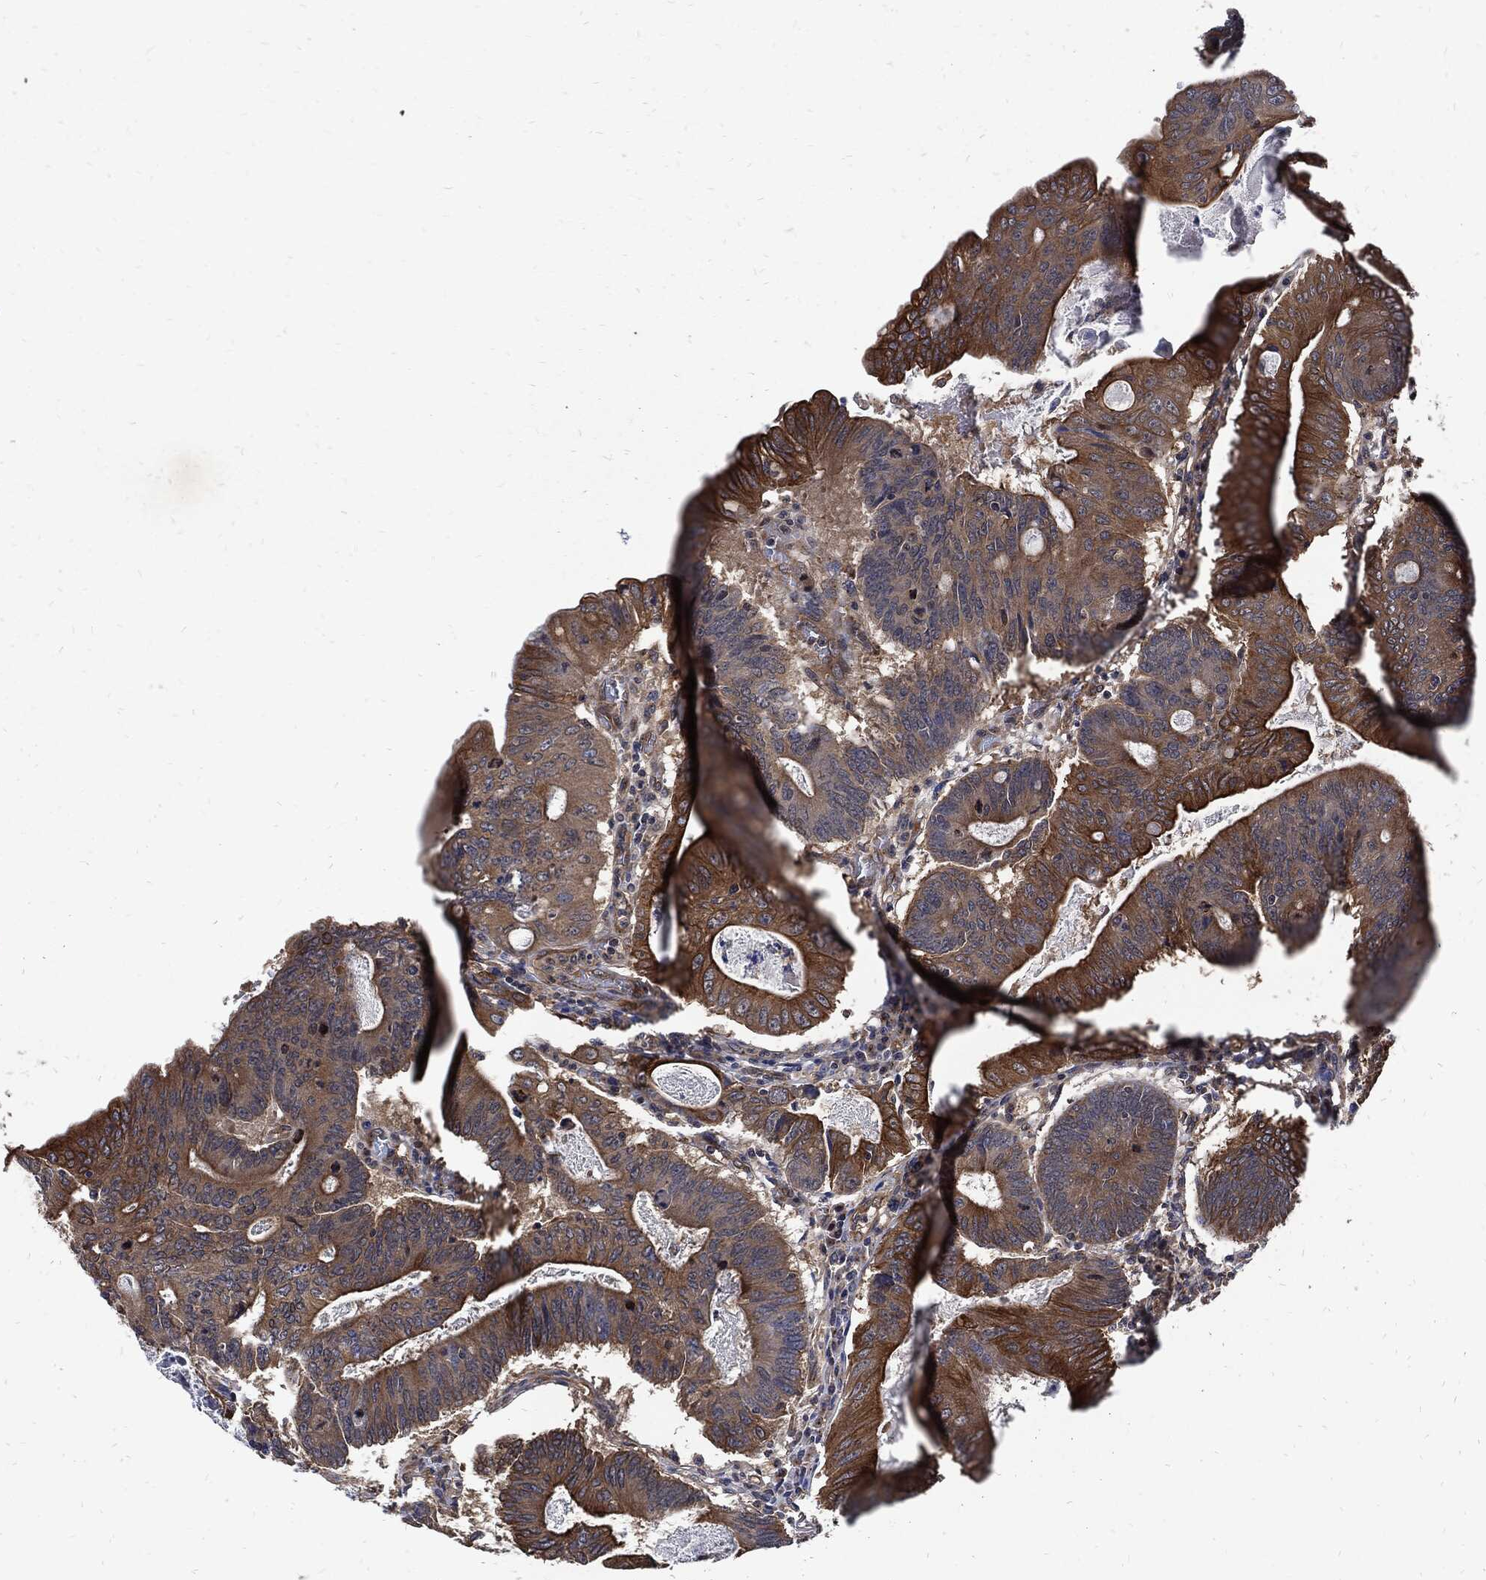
{"staining": {"intensity": "strong", "quantity": "25%-75%", "location": "cytoplasmic/membranous"}, "tissue": "colorectal cancer", "cell_type": "Tumor cells", "image_type": "cancer", "snomed": [{"axis": "morphology", "description": "Adenocarcinoma, NOS"}, {"axis": "topography", "description": "Colon"}], "caption": "Human colorectal cancer stained with a brown dye displays strong cytoplasmic/membranous positive expression in about 25%-75% of tumor cells.", "gene": "DCTN1", "patient": {"sex": "female", "age": 70}}